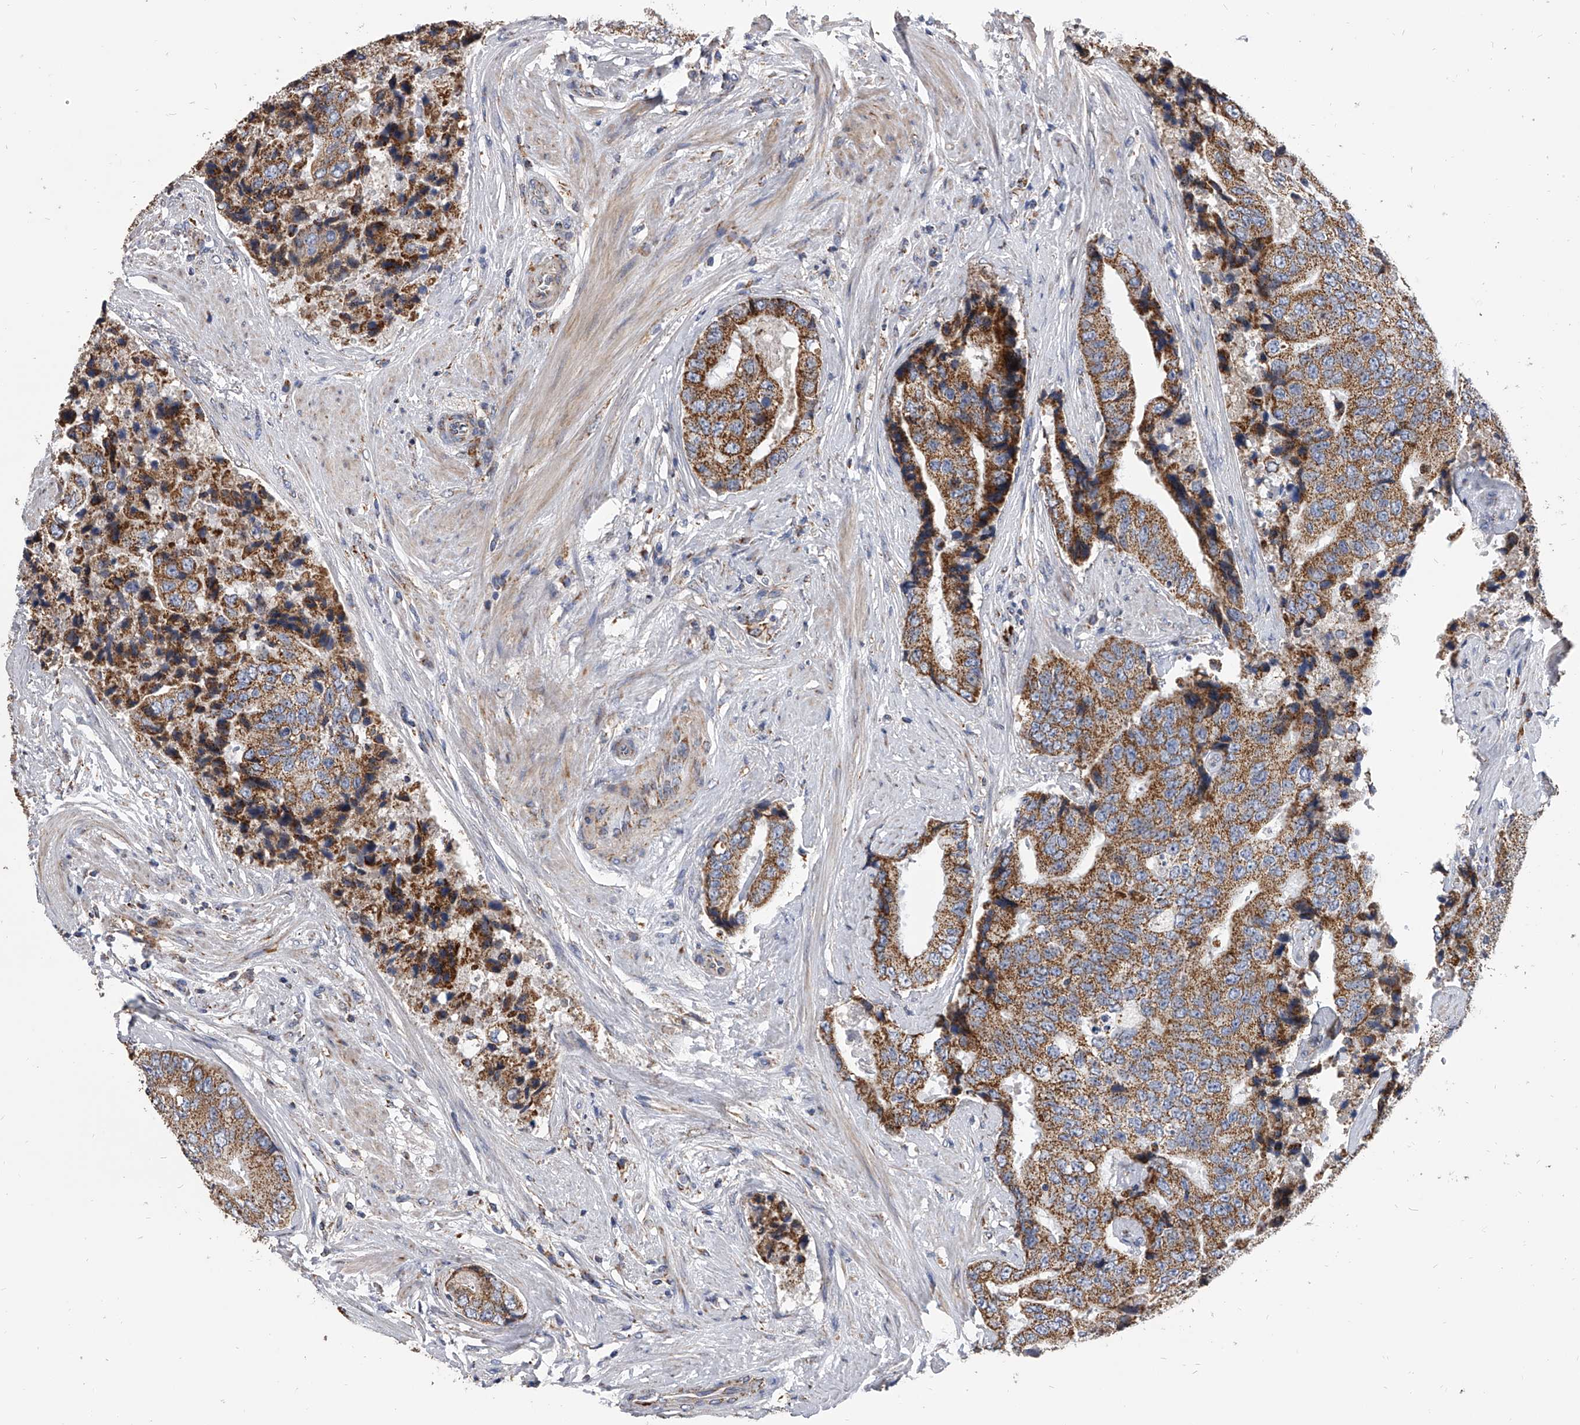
{"staining": {"intensity": "moderate", "quantity": ">75%", "location": "cytoplasmic/membranous"}, "tissue": "prostate cancer", "cell_type": "Tumor cells", "image_type": "cancer", "snomed": [{"axis": "morphology", "description": "Adenocarcinoma, High grade"}, {"axis": "topography", "description": "Prostate"}], "caption": "Human prostate cancer stained for a protein (brown) shows moderate cytoplasmic/membranous positive expression in about >75% of tumor cells.", "gene": "MRPL28", "patient": {"sex": "male", "age": 70}}